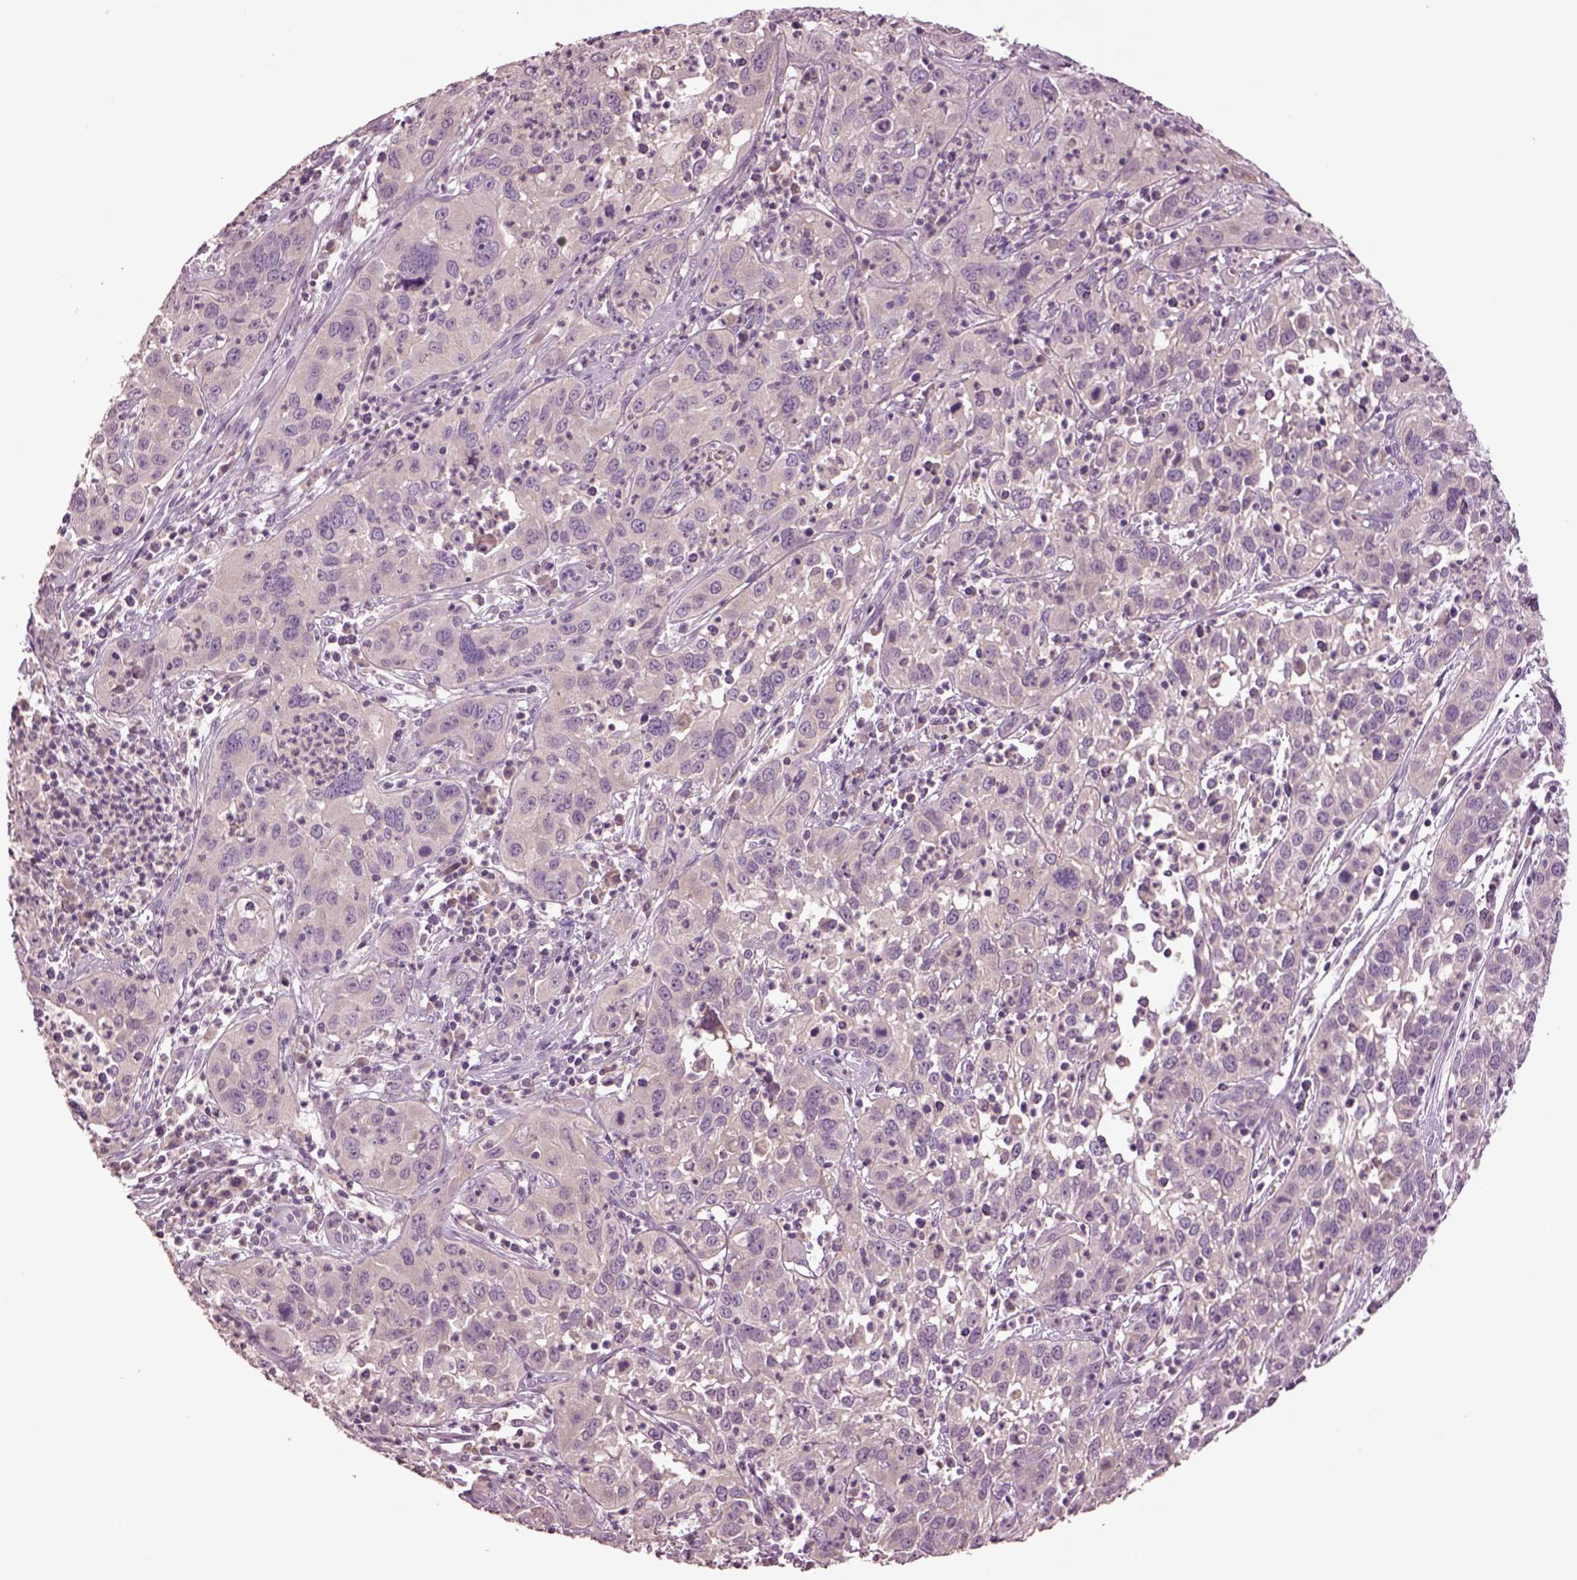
{"staining": {"intensity": "negative", "quantity": "none", "location": "none"}, "tissue": "cervical cancer", "cell_type": "Tumor cells", "image_type": "cancer", "snomed": [{"axis": "morphology", "description": "Squamous cell carcinoma, NOS"}, {"axis": "topography", "description": "Cervix"}], "caption": "The immunohistochemistry histopathology image has no significant expression in tumor cells of cervical squamous cell carcinoma tissue. The staining was performed using DAB to visualize the protein expression in brown, while the nuclei were stained in blue with hematoxylin (Magnification: 20x).", "gene": "CLPSL1", "patient": {"sex": "female", "age": 32}}